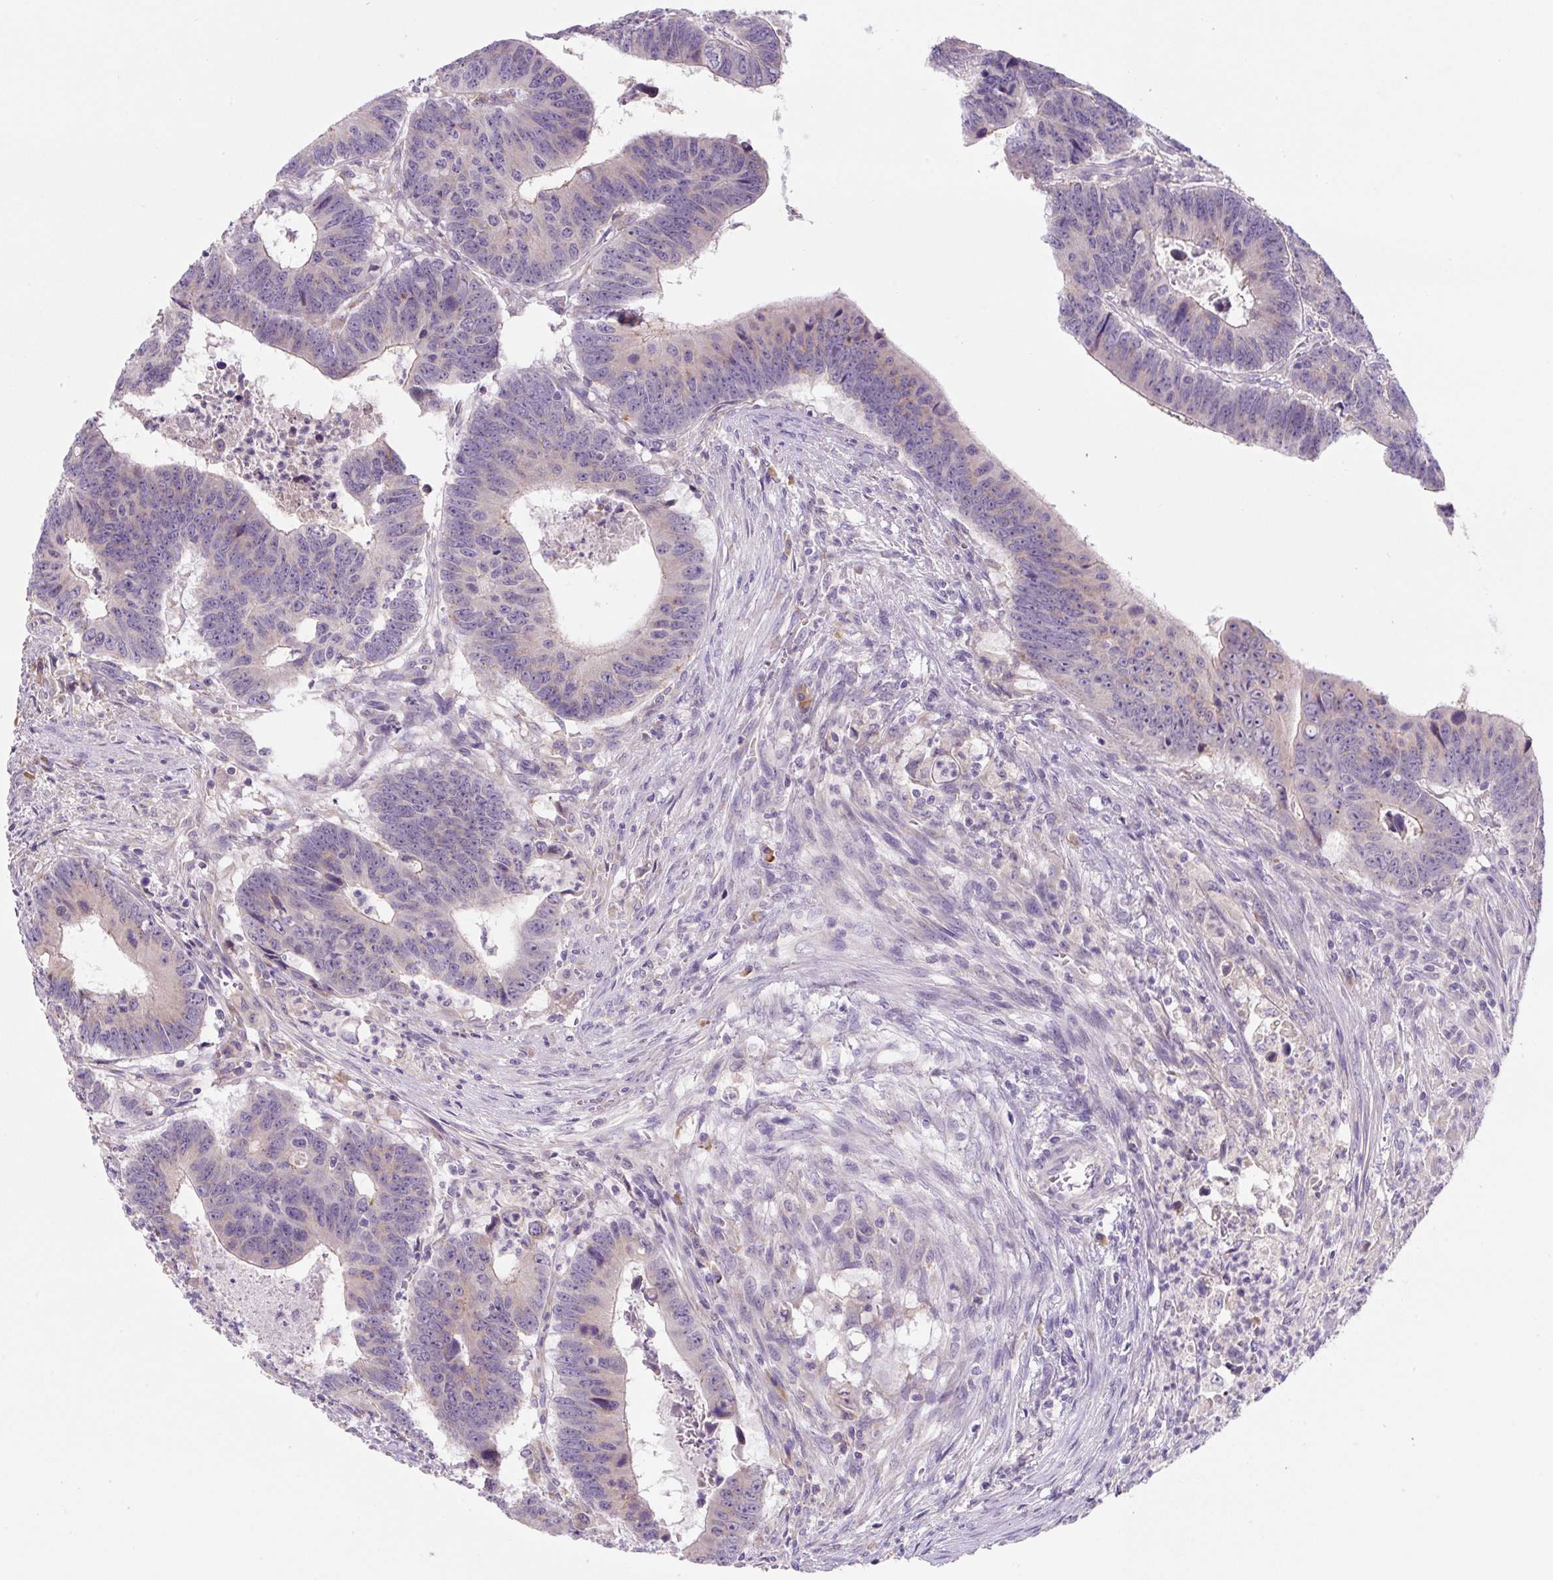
{"staining": {"intensity": "negative", "quantity": "none", "location": "none"}, "tissue": "colorectal cancer", "cell_type": "Tumor cells", "image_type": "cancer", "snomed": [{"axis": "morphology", "description": "Adenocarcinoma, NOS"}, {"axis": "topography", "description": "Colon"}], "caption": "A high-resolution photomicrograph shows immunohistochemistry (IHC) staining of colorectal adenocarcinoma, which displays no significant staining in tumor cells. (DAB IHC with hematoxylin counter stain).", "gene": "FZD5", "patient": {"sex": "male", "age": 62}}